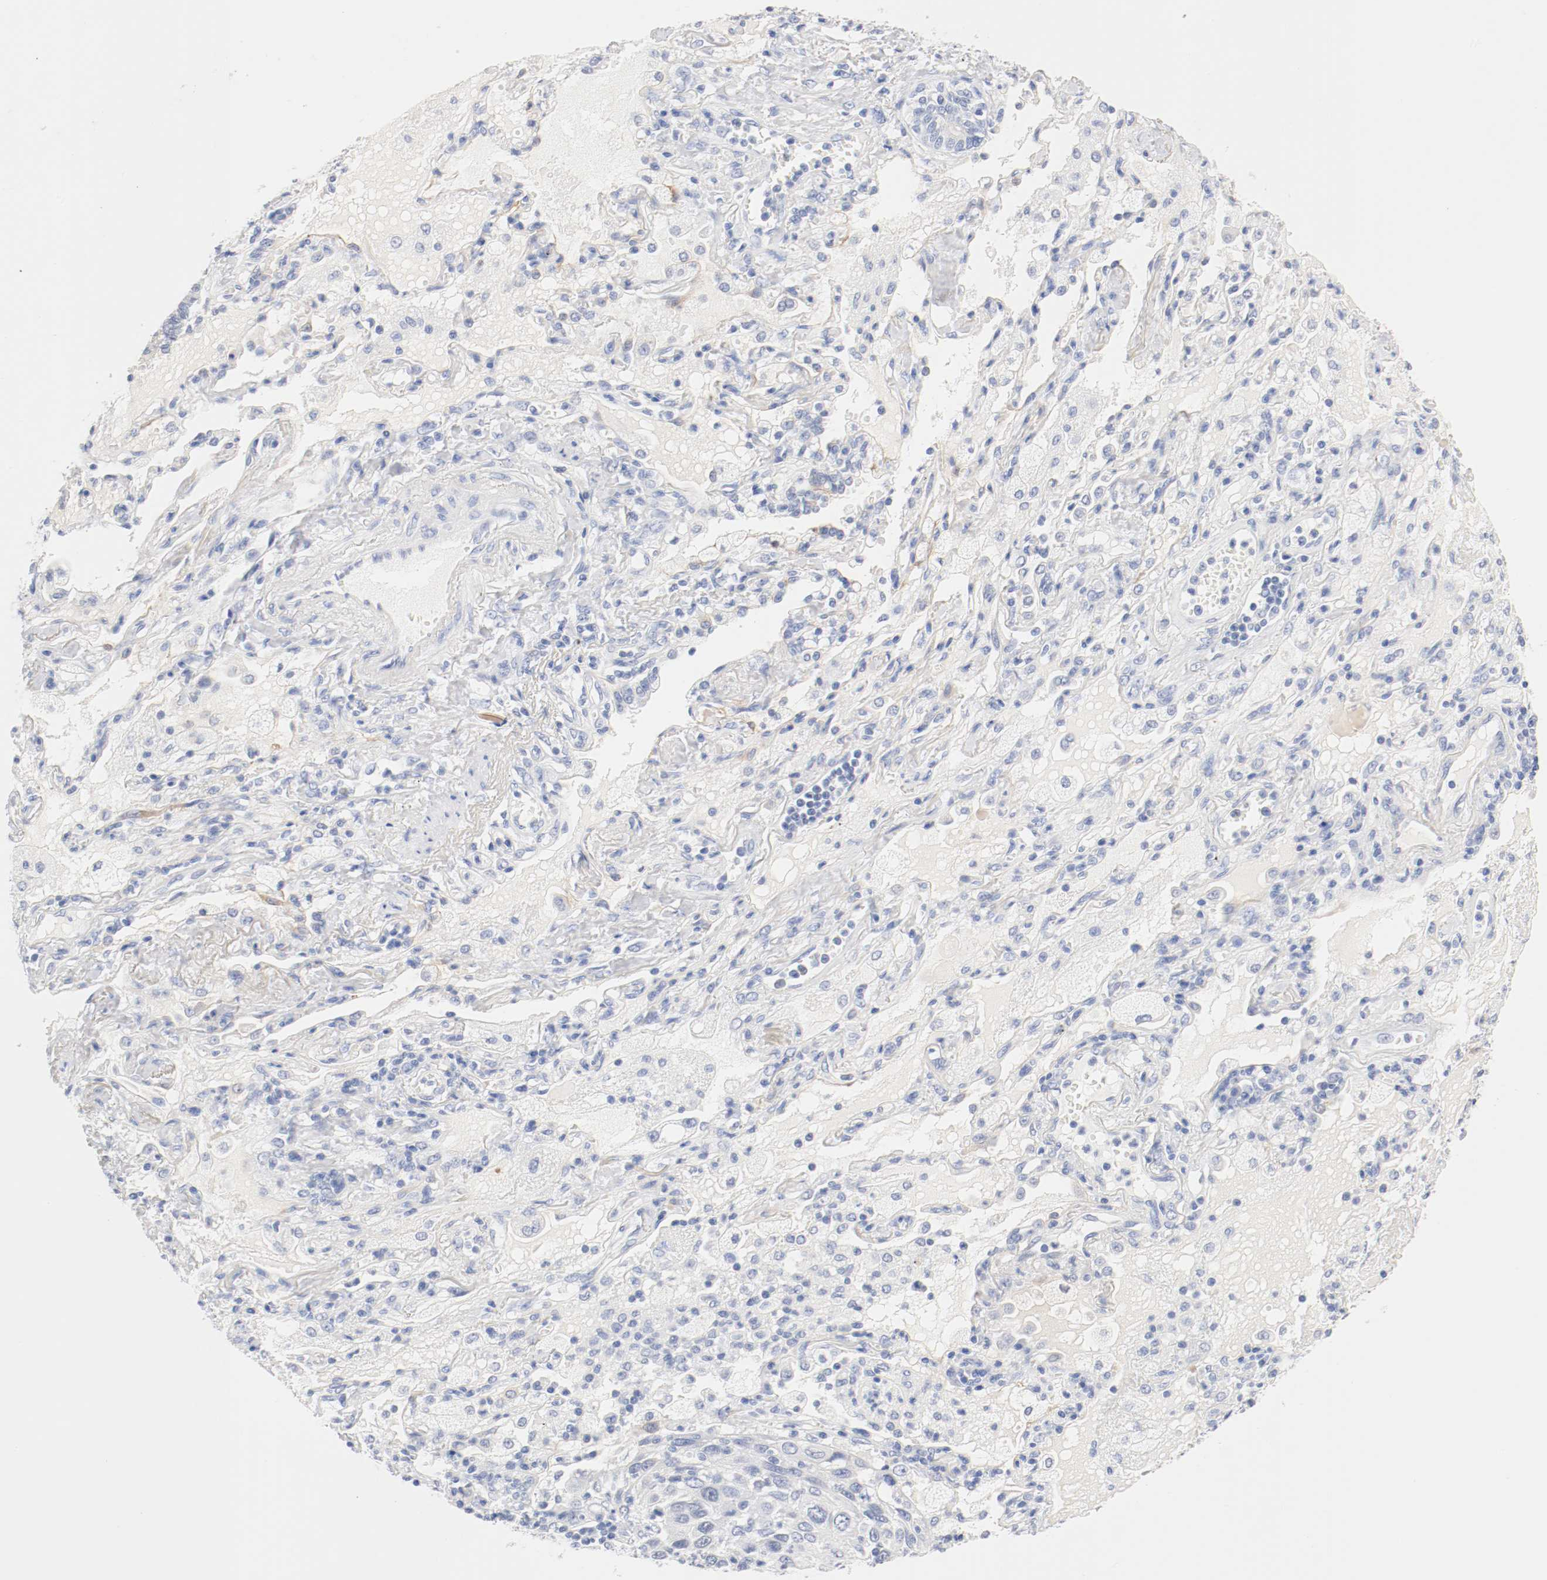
{"staining": {"intensity": "negative", "quantity": "none", "location": "none"}, "tissue": "lung cancer", "cell_type": "Tumor cells", "image_type": "cancer", "snomed": [{"axis": "morphology", "description": "Squamous cell carcinoma, NOS"}, {"axis": "topography", "description": "Lung"}], "caption": "This is an immunohistochemistry (IHC) micrograph of human lung squamous cell carcinoma. There is no staining in tumor cells.", "gene": "HOMER1", "patient": {"sex": "female", "age": 76}}